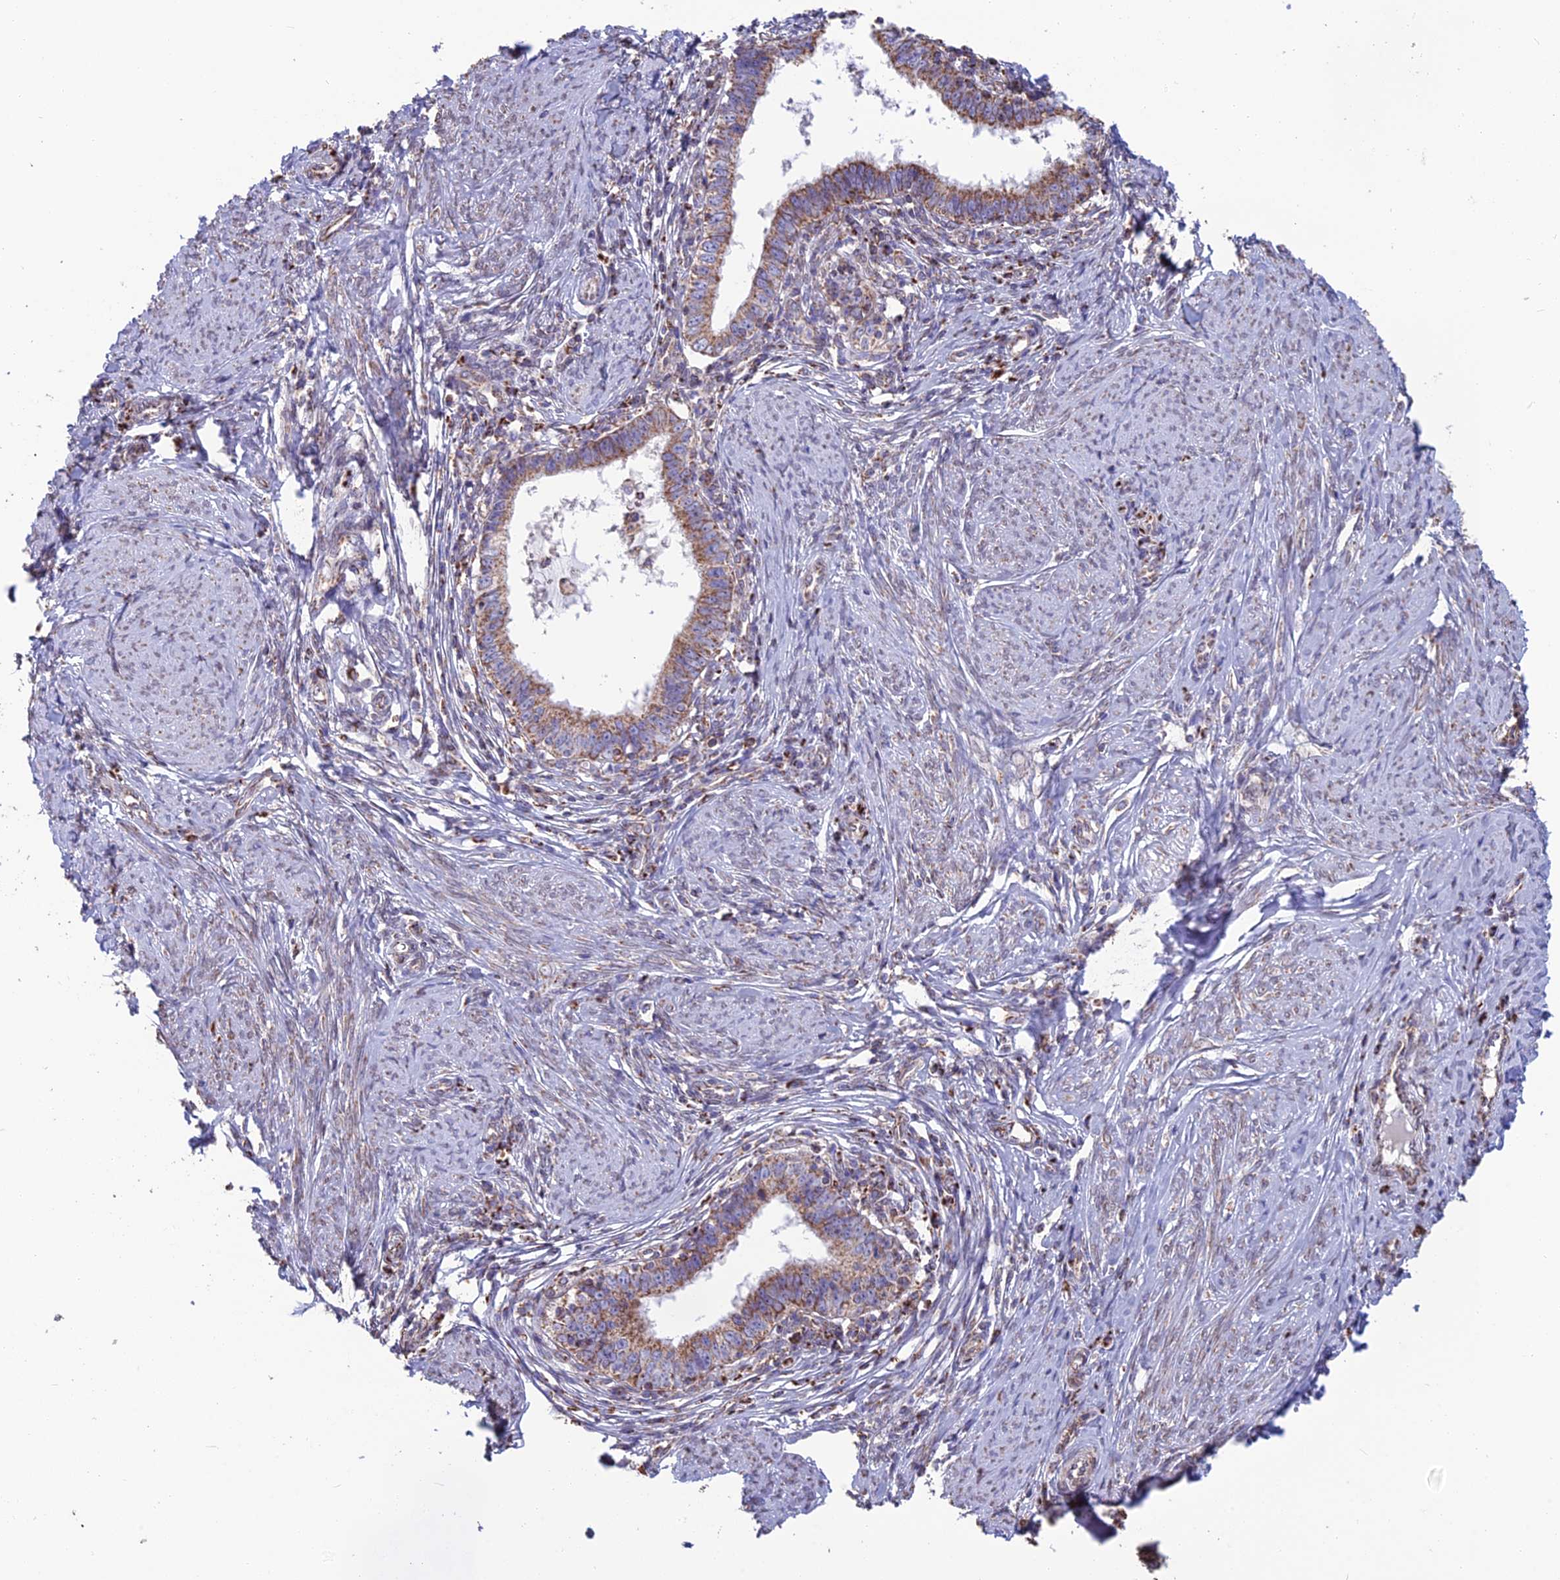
{"staining": {"intensity": "moderate", "quantity": "25%-75%", "location": "cytoplasmic/membranous"}, "tissue": "cervical cancer", "cell_type": "Tumor cells", "image_type": "cancer", "snomed": [{"axis": "morphology", "description": "Adenocarcinoma, NOS"}, {"axis": "topography", "description": "Cervix"}], "caption": "Cervical cancer tissue reveals moderate cytoplasmic/membranous staining in about 25%-75% of tumor cells (DAB IHC, brown staining for protein, blue staining for nuclei).", "gene": "CS", "patient": {"sex": "female", "age": 36}}